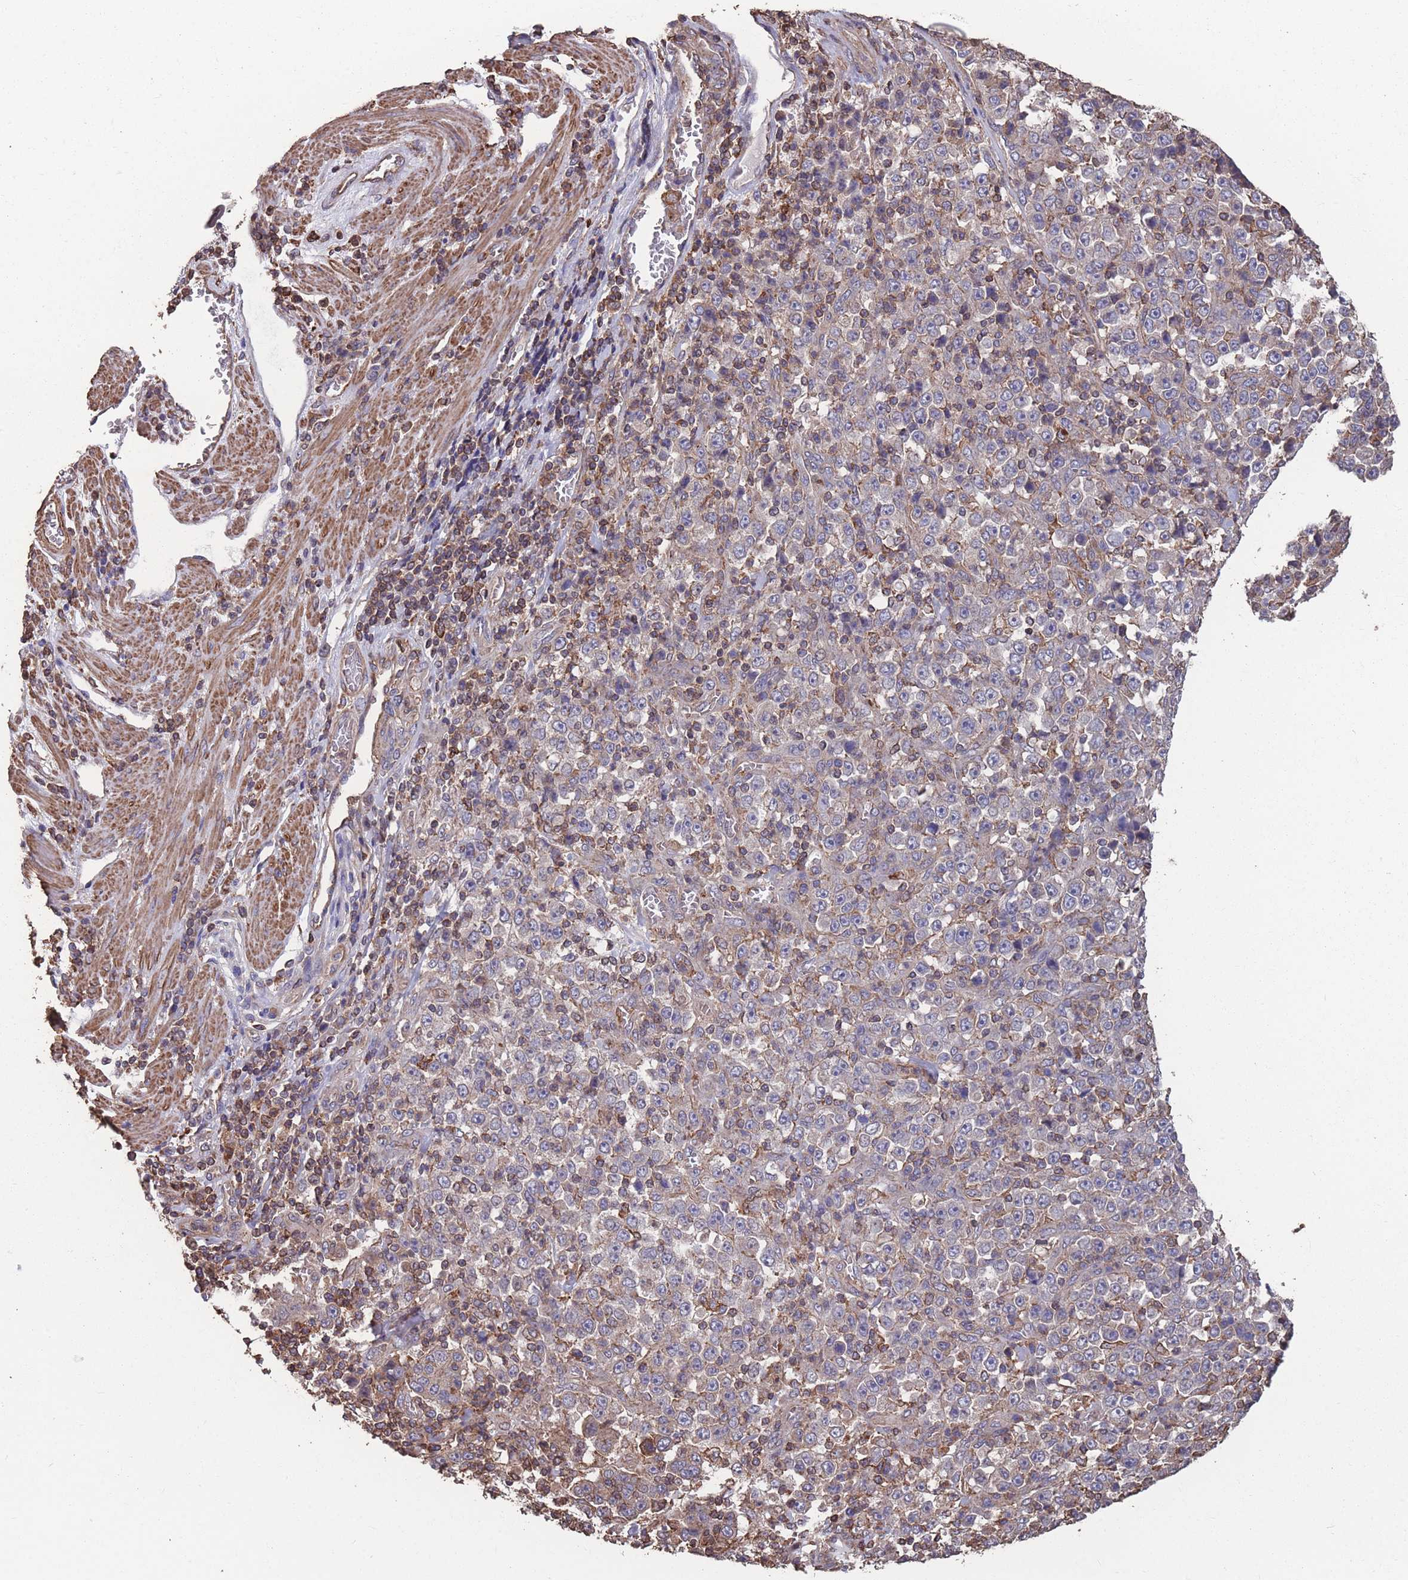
{"staining": {"intensity": "weak", "quantity": "<25%", "location": "cytoplasmic/membranous"}, "tissue": "stomach cancer", "cell_type": "Tumor cells", "image_type": "cancer", "snomed": [{"axis": "morphology", "description": "Normal tissue, NOS"}, {"axis": "morphology", "description": "Adenocarcinoma, NOS"}, {"axis": "topography", "description": "Stomach, upper"}, {"axis": "topography", "description": "Stomach"}], "caption": "Immunohistochemistry histopathology image of human adenocarcinoma (stomach) stained for a protein (brown), which demonstrates no positivity in tumor cells. (DAB (3,3'-diaminobenzidine) immunohistochemistry visualized using brightfield microscopy, high magnification).", "gene": "NUDT21", "patient": {"sex": "male", "age": 59}}